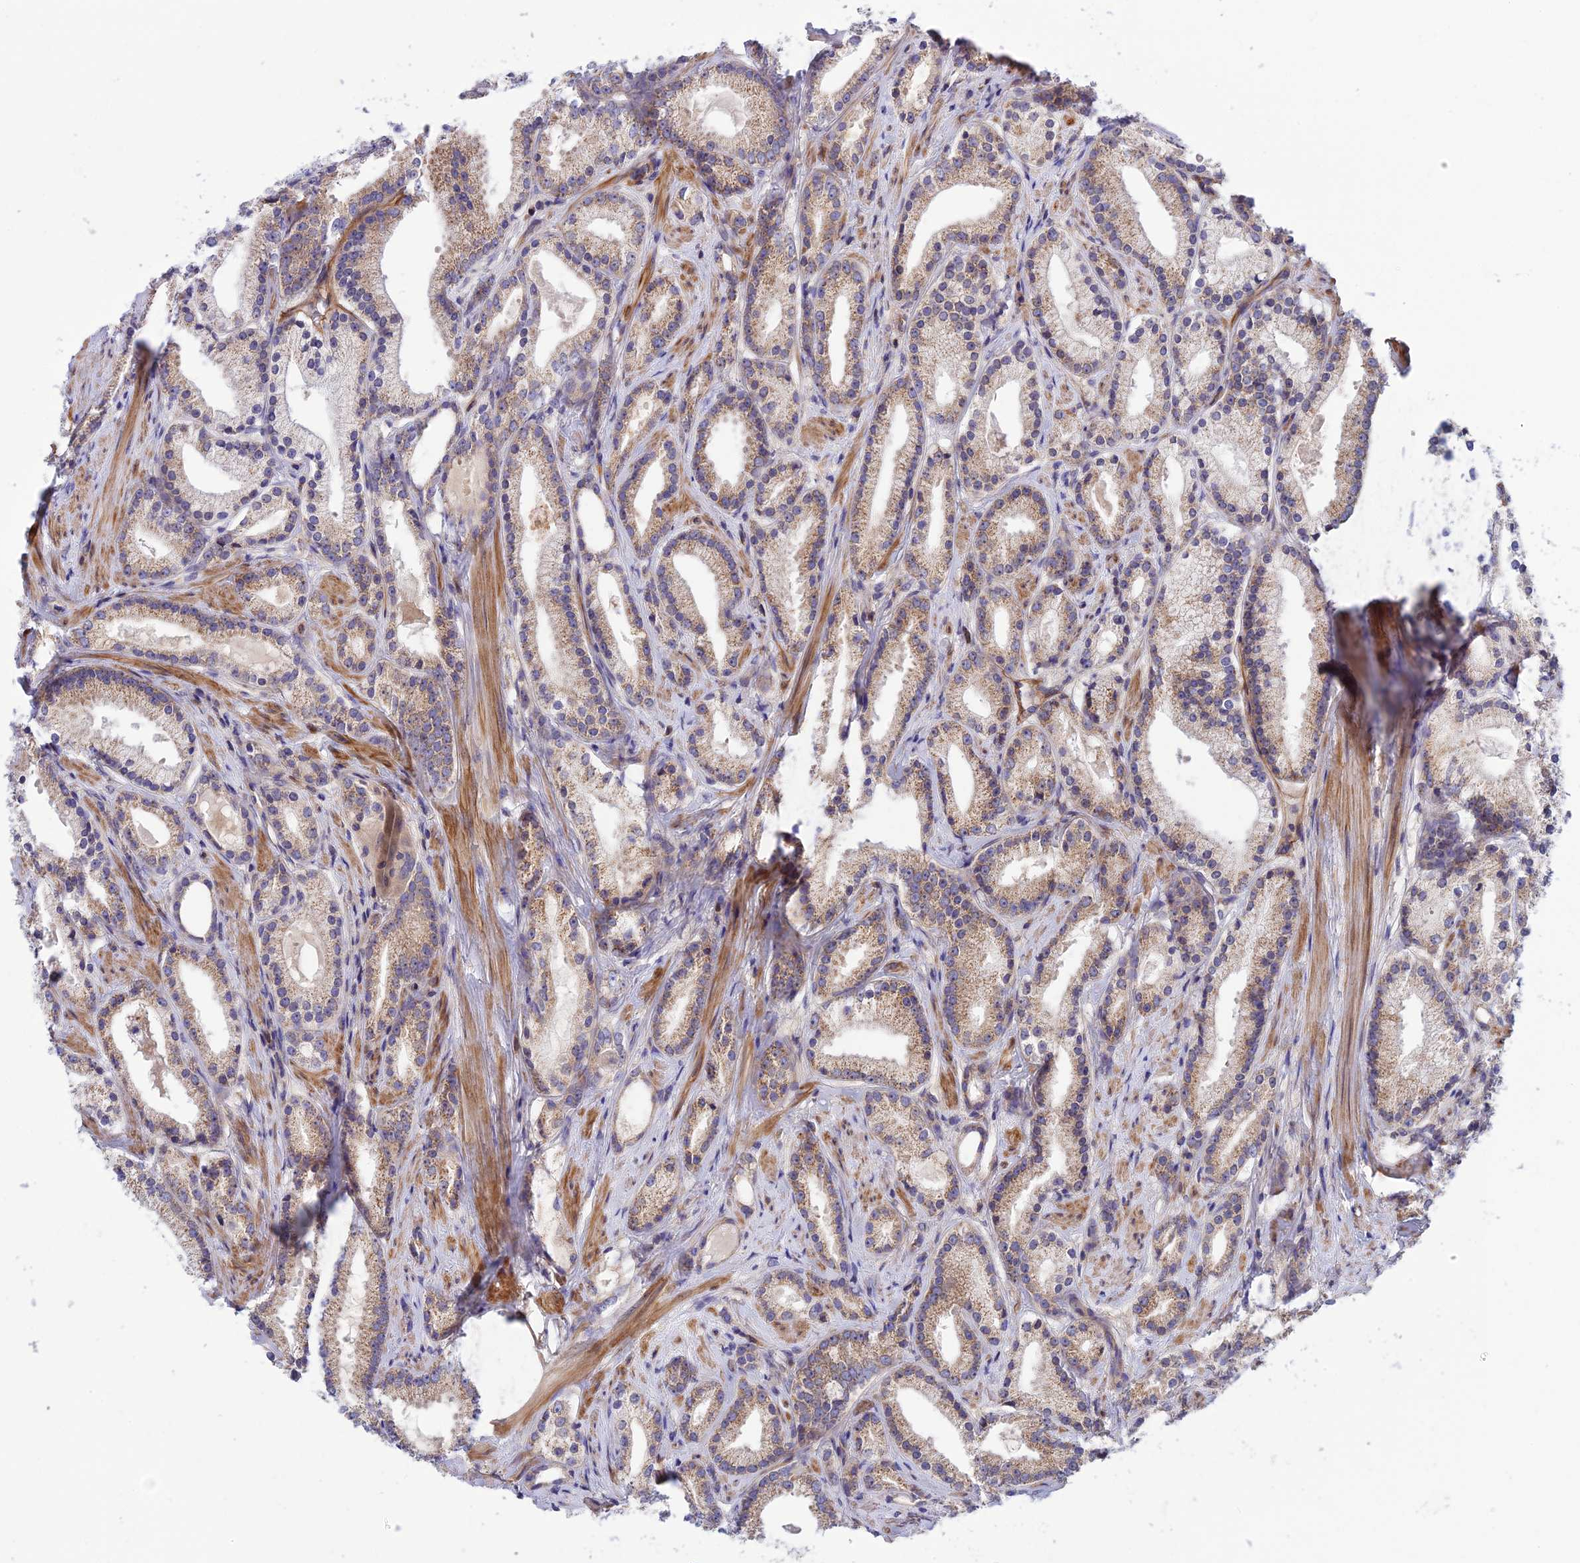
{"staining": {"intensity": "moderate", "quantity": ">75%", "location": "cytoplasmic/membranous"}, "tissue": "prostate cancer", "cell_type": "Tumor cells", "image_type": "cancer", "snomed": [{"axis": "morphology", "description": "Adenocarcinoma, Low grade"}, {"axis": "topography", "description": "Prostate"}], "caption": "A high-resolution image shows immunohistochemistry (IHC) staining of prostate cancer (adenocarcinoma (low-grade)), which shows moderate cytoplasmic/membranous positivity in approximately >75% of tumor cells.", "gene": "TRIM43B", "patient": {"sex": "male", "age": 57}}